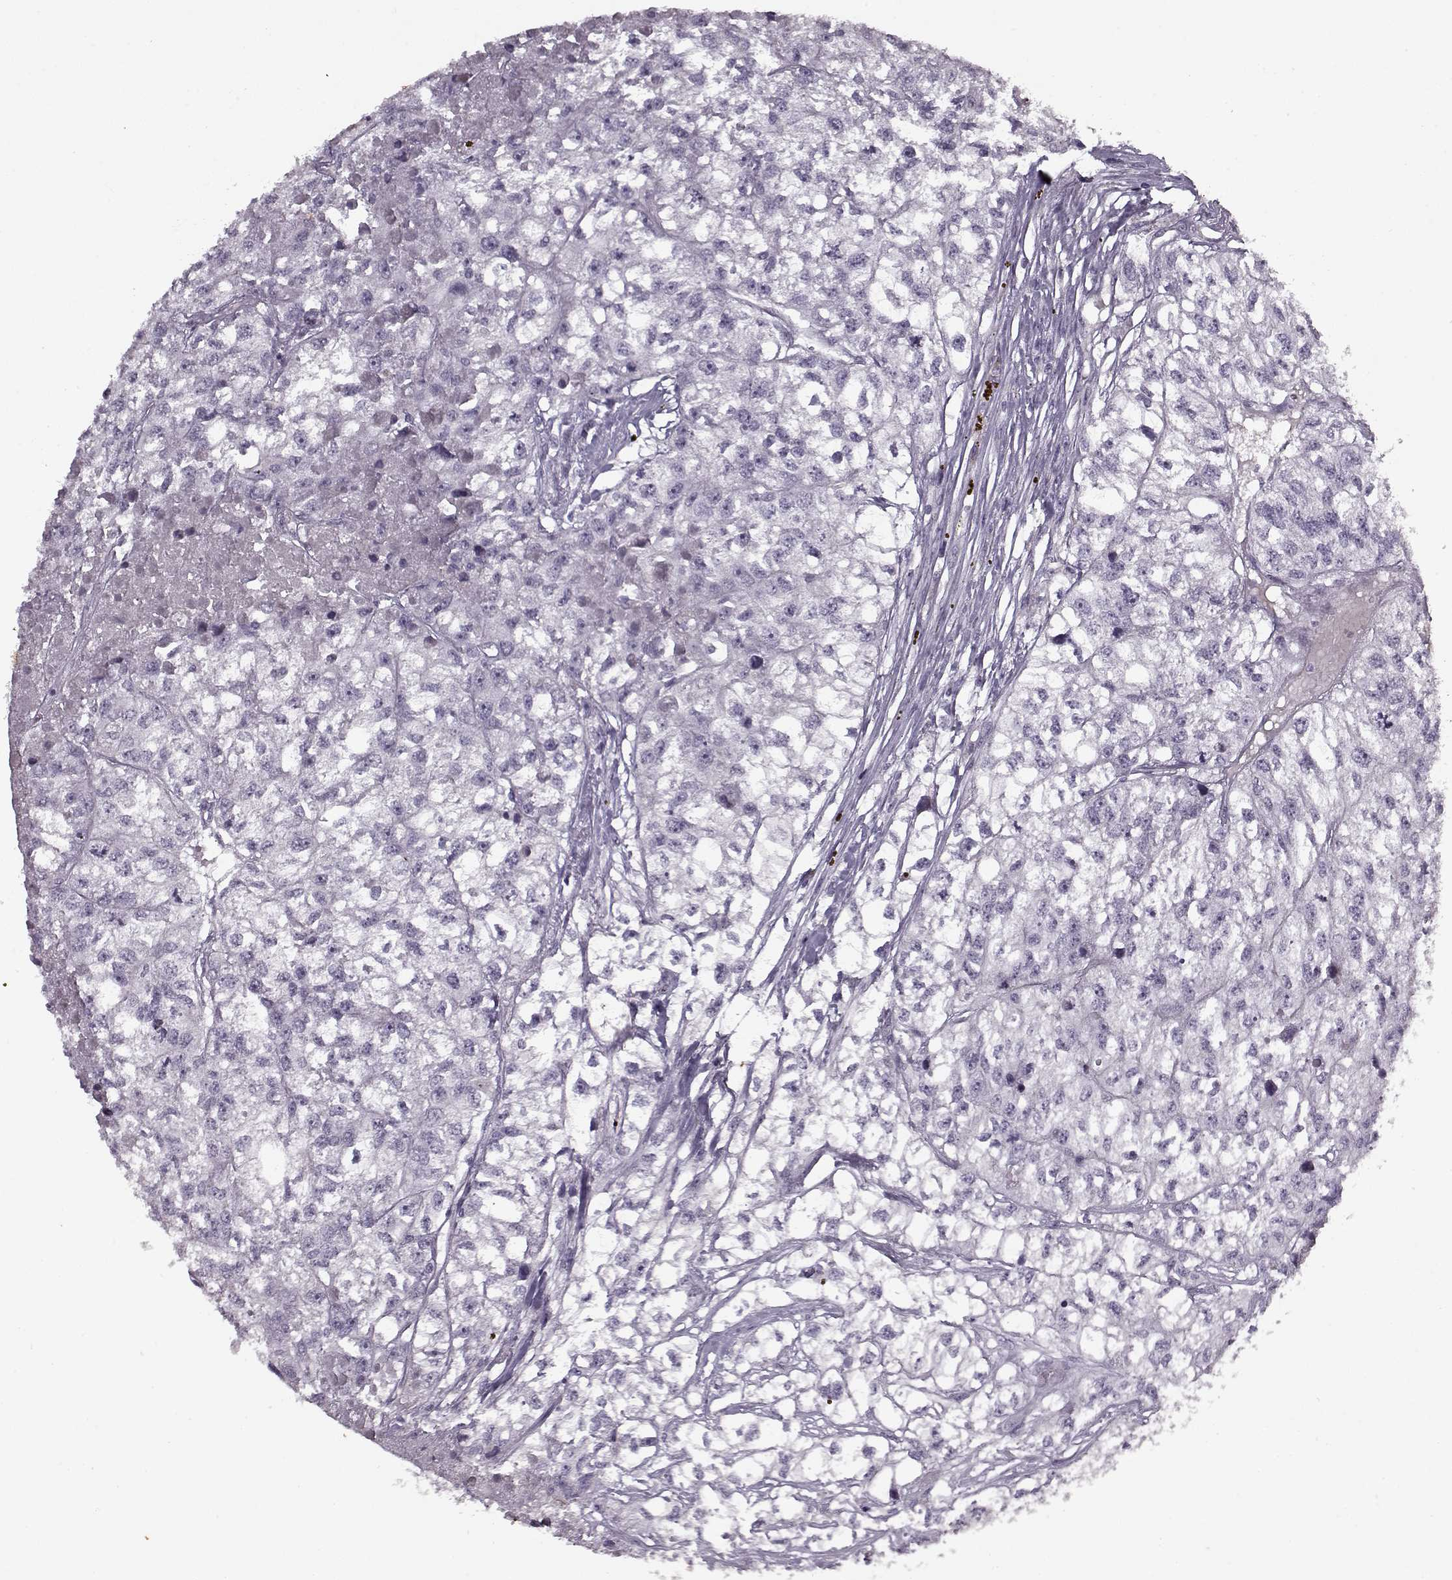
{"staining": {"intensity": "negative", "quantity": "none", "location": "none"}, "tissue": "renal cancer", "cell_type": "Tumor cells", "image_type": "cancer", "snomed": [{"axis": "morphology", "description": "Adenocarcinoma, NOS"}, {"axis": "topography", "description": "Kidney"}], "caption": "Immunohistochemistry (IHC) histopathology image of neoplastic tissue: renal adenocarcinoma stained with DAB (3,3'-diaminobenzidine) shows no significant protein expression in tumor cells. The staining is performed using DAB brown chromogen with nuclei counter-stained in using hematoxylin.", "gene": "KRT9", "patient": {"sex": "male", "age": 56}}